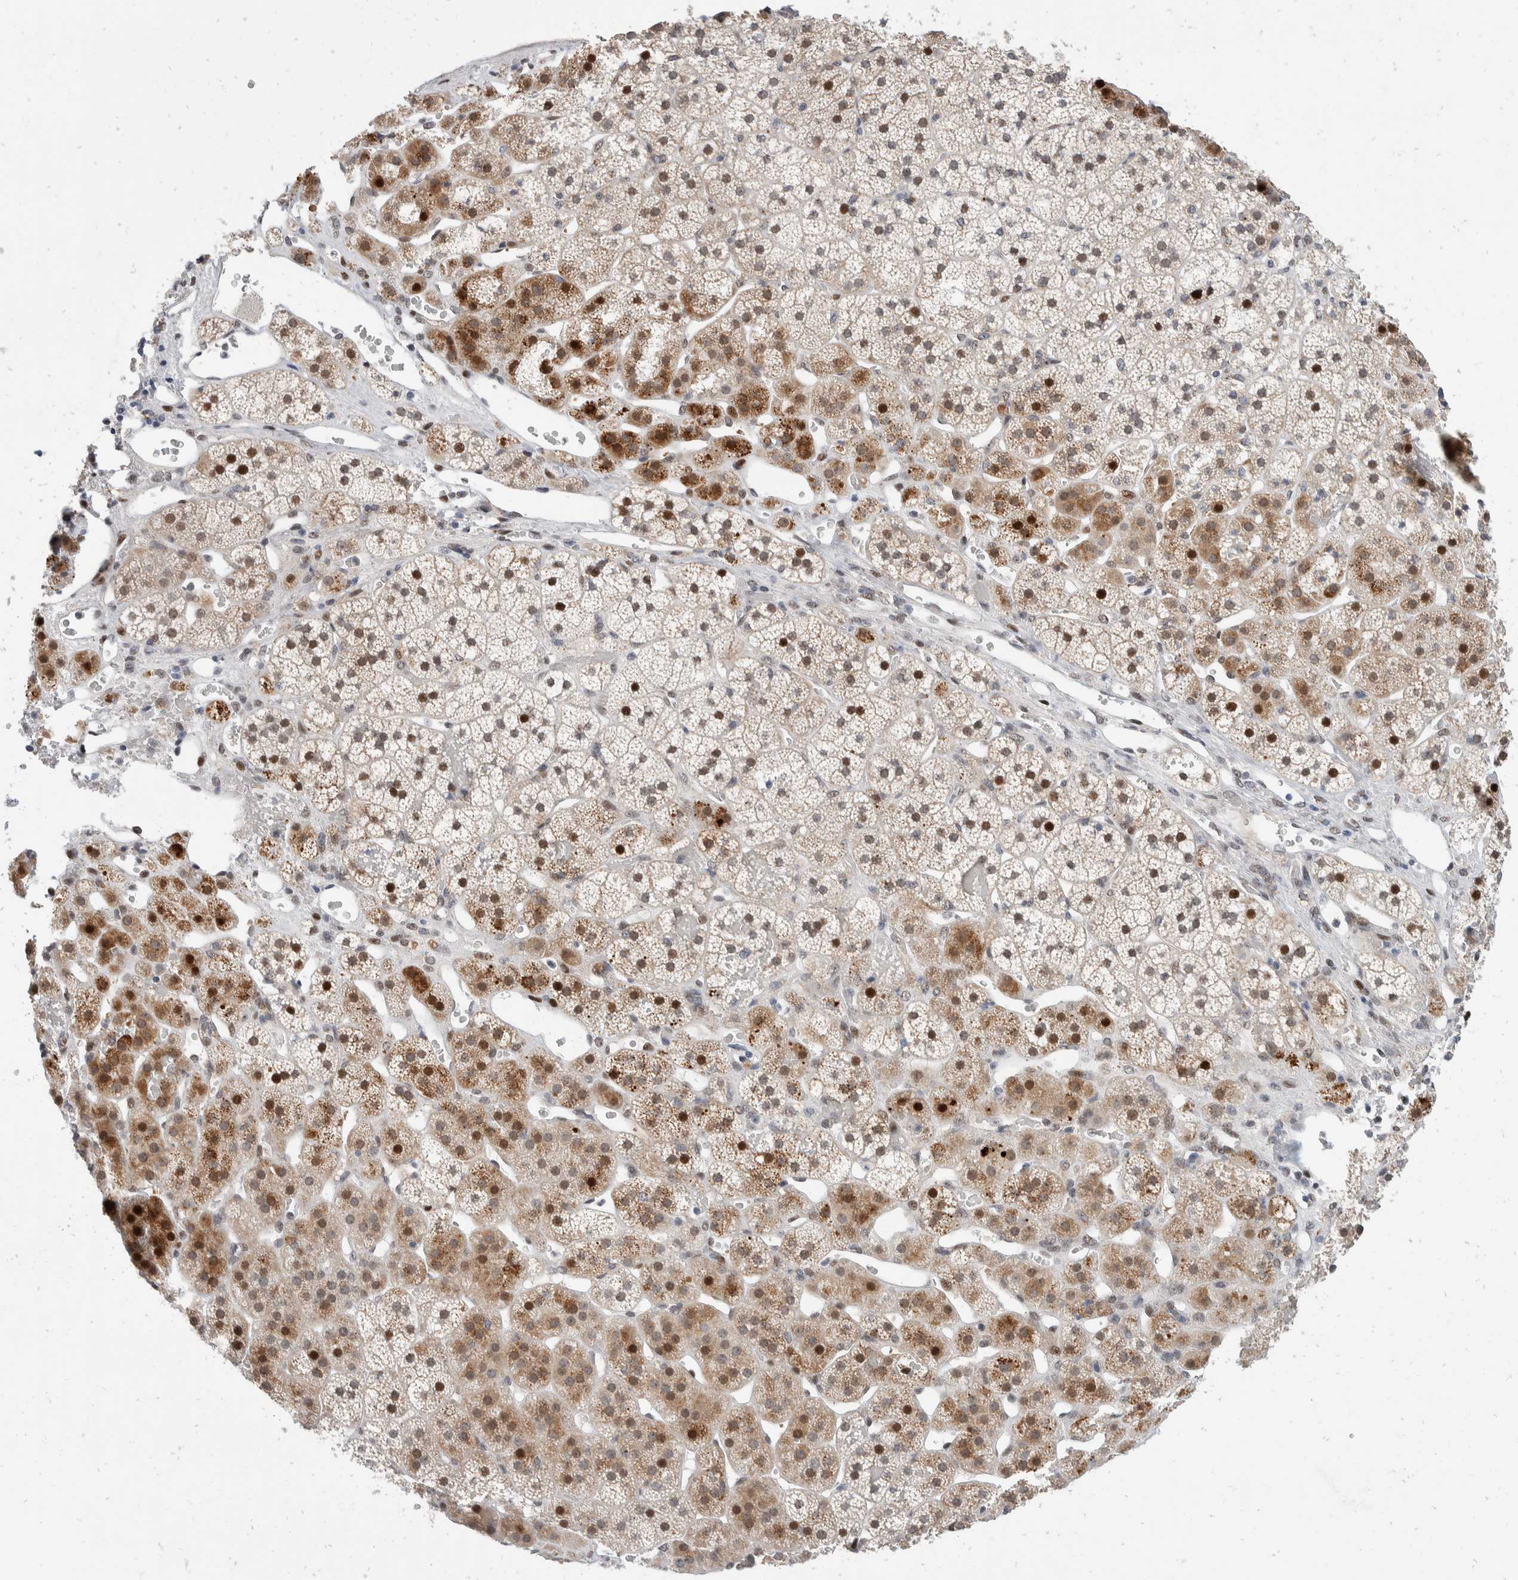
{"staining": {"intensity": "strong", "quantity": ">75%", "location": "cytoplasmic/membranous,nuclear"}, "tissue": "adrenal gland", "cell_type": "Glandular cells", "image_type": "normal", "snomed": [{"axis": "morphology", "description": "Normal tissue, NOS"}, {"axis": "topography", "description": "Adrenal gland"}], "caption": "About >75% of glandular cells in benign adrenal gland reveal strong cytoplasmic/membranous,nuclear protein positivity as visualized by brown immunohistochemical staining.", "gene": "ZNF703", "patient": {"sex": "female", "age": 44}}